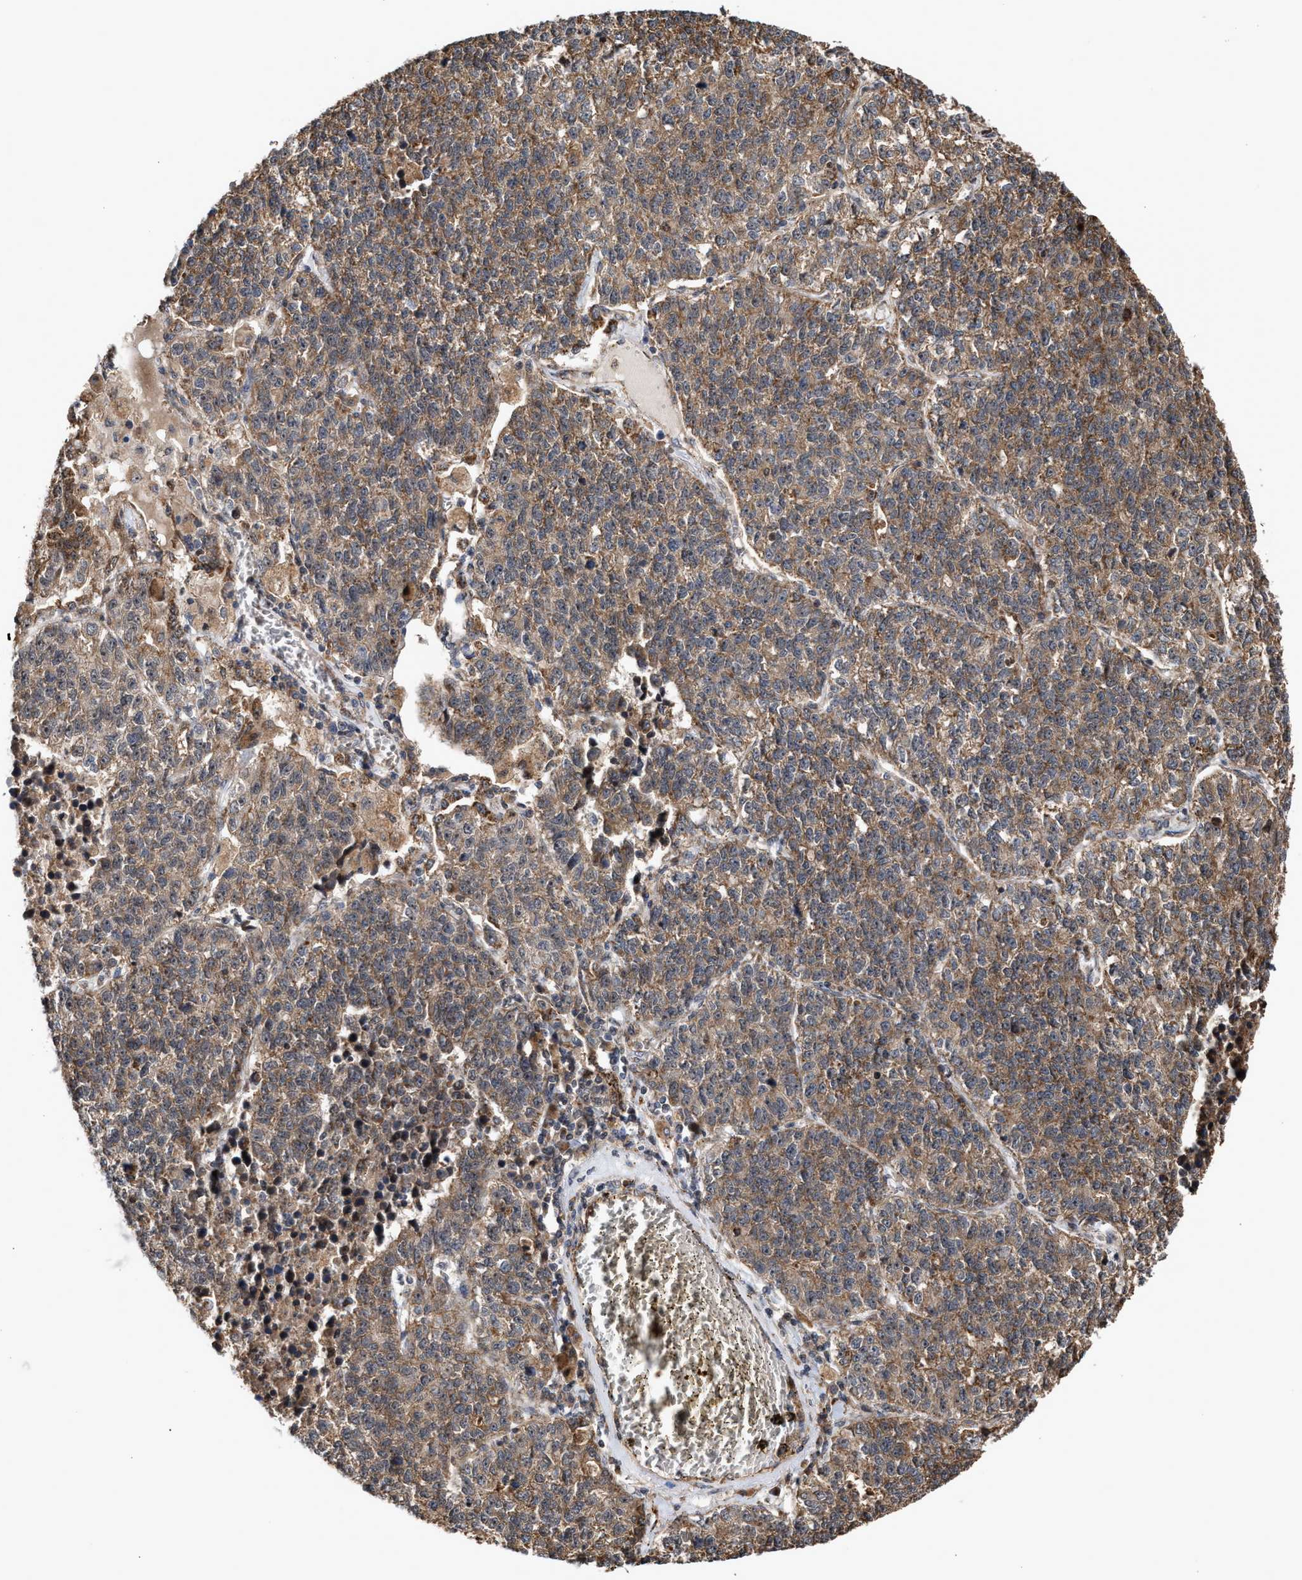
{"staining": {"intensity": "moderate", "quantity": ">75%", "location": "cytoplasmic/membranous"}, "tissue": "lung cancer", "cell_type": "Tumor cells", "image_type": "cancer", "snomed": [{"axis": "morphology", "description": "Adenocarcinoma, NOS"}, {"axis": "topography", "description": "Lung"}], "caption": "The immunohistochemical stain labels moderate cytoplasmic/membranous expression in tumor cells of adenocarcinoma (lung) tissue.", "gene": "EXOSC2", "patient": {"sex": "male", "age": 49}}